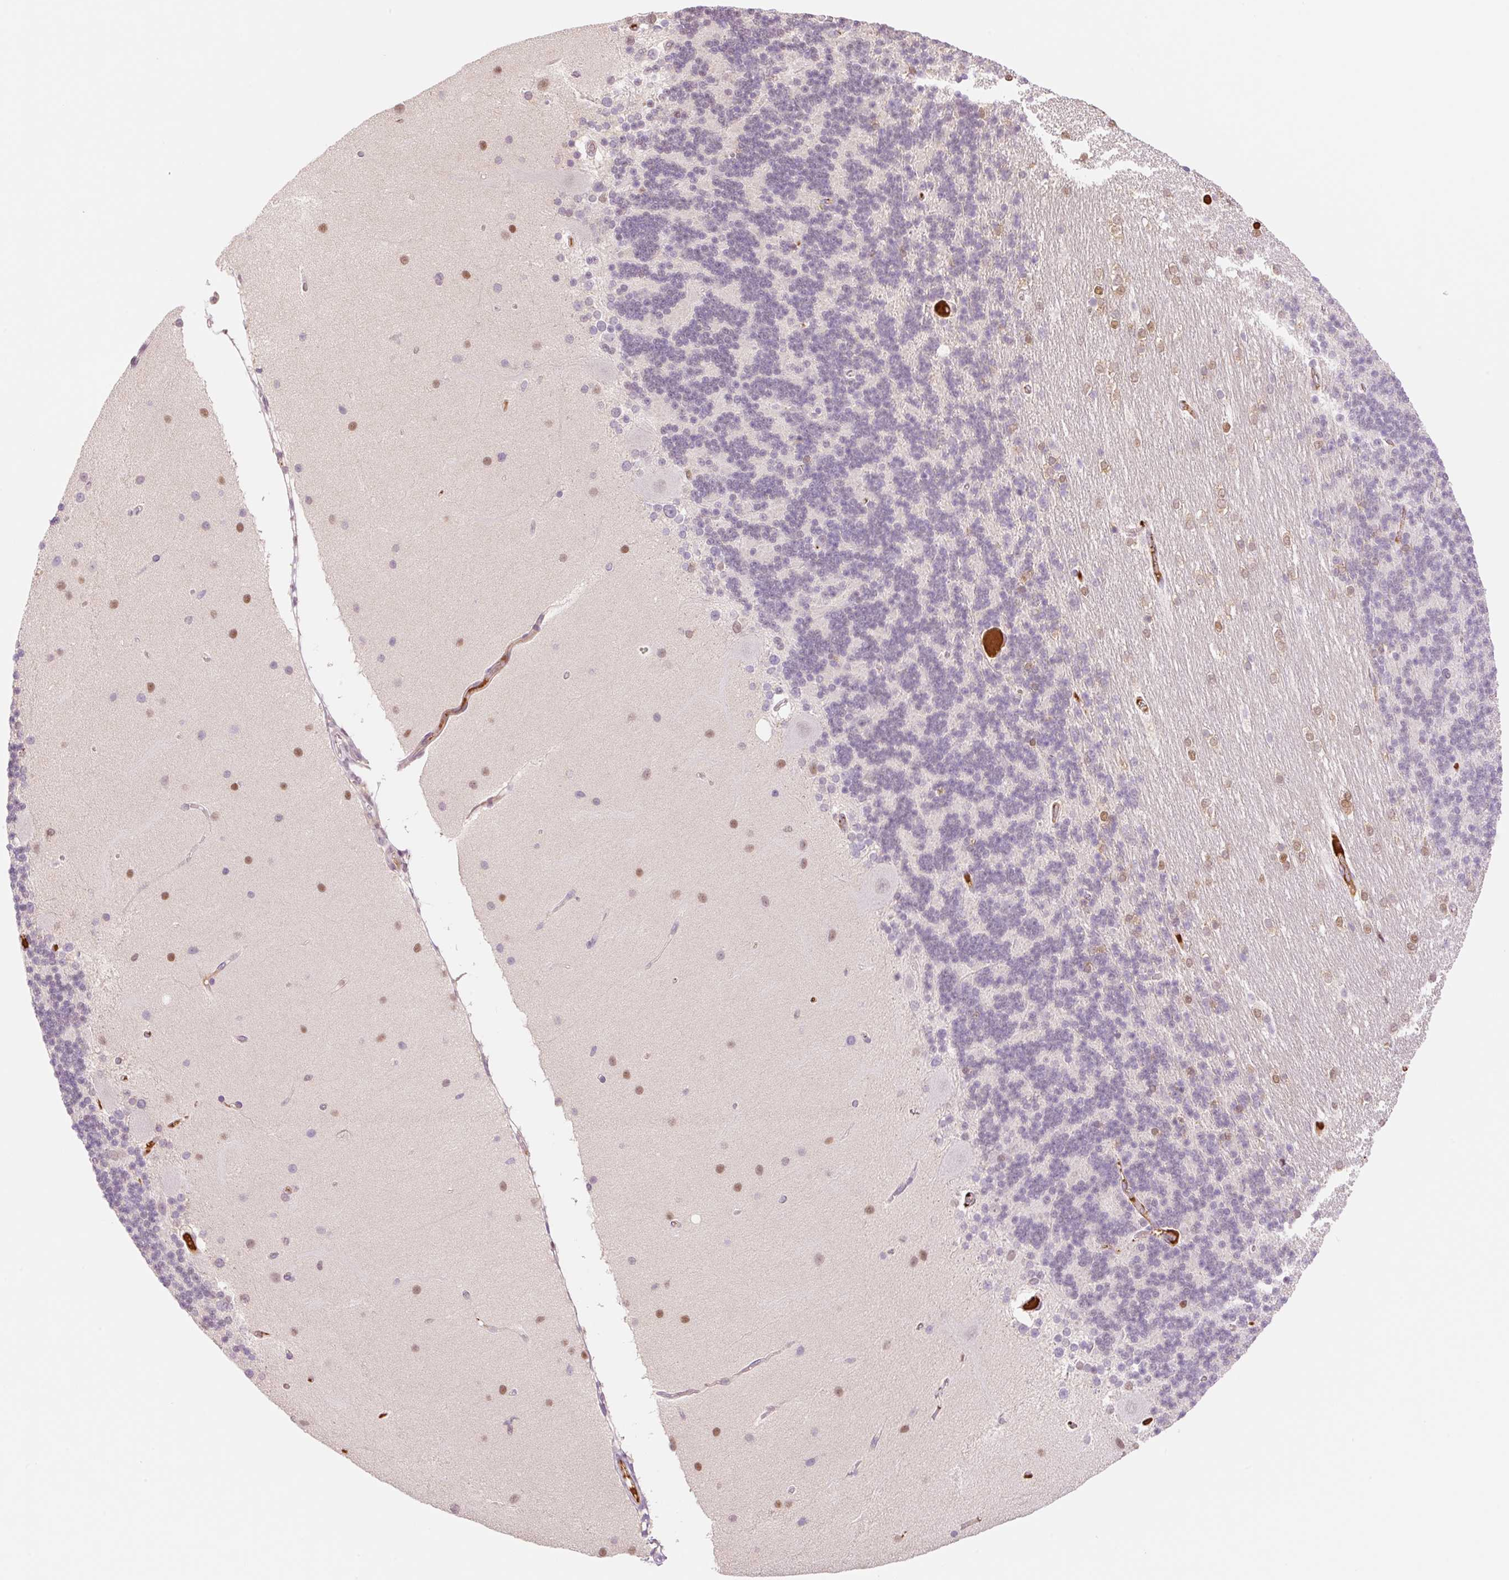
{"staining": {"intensity": "negative", "quantity": "none", "location": "none"}, "tissue": "cerebellum", "cell_type": "Cells in granular layer", "image_type": "normal", "snomed": [{"axis": "morphology", "description": "Normal tissue, NOS"}, {"axis": "topography", "description": "Cerebellum"}], "caption": "Histopathology image shows no significant protein expression in cells in granular layer of benign cerebellum. (DAB immunohistochemistry (IHC) with hematoxylin counter stain).", "gene": "HEBP1", "patient": {"sex": "female", "age": 54}}